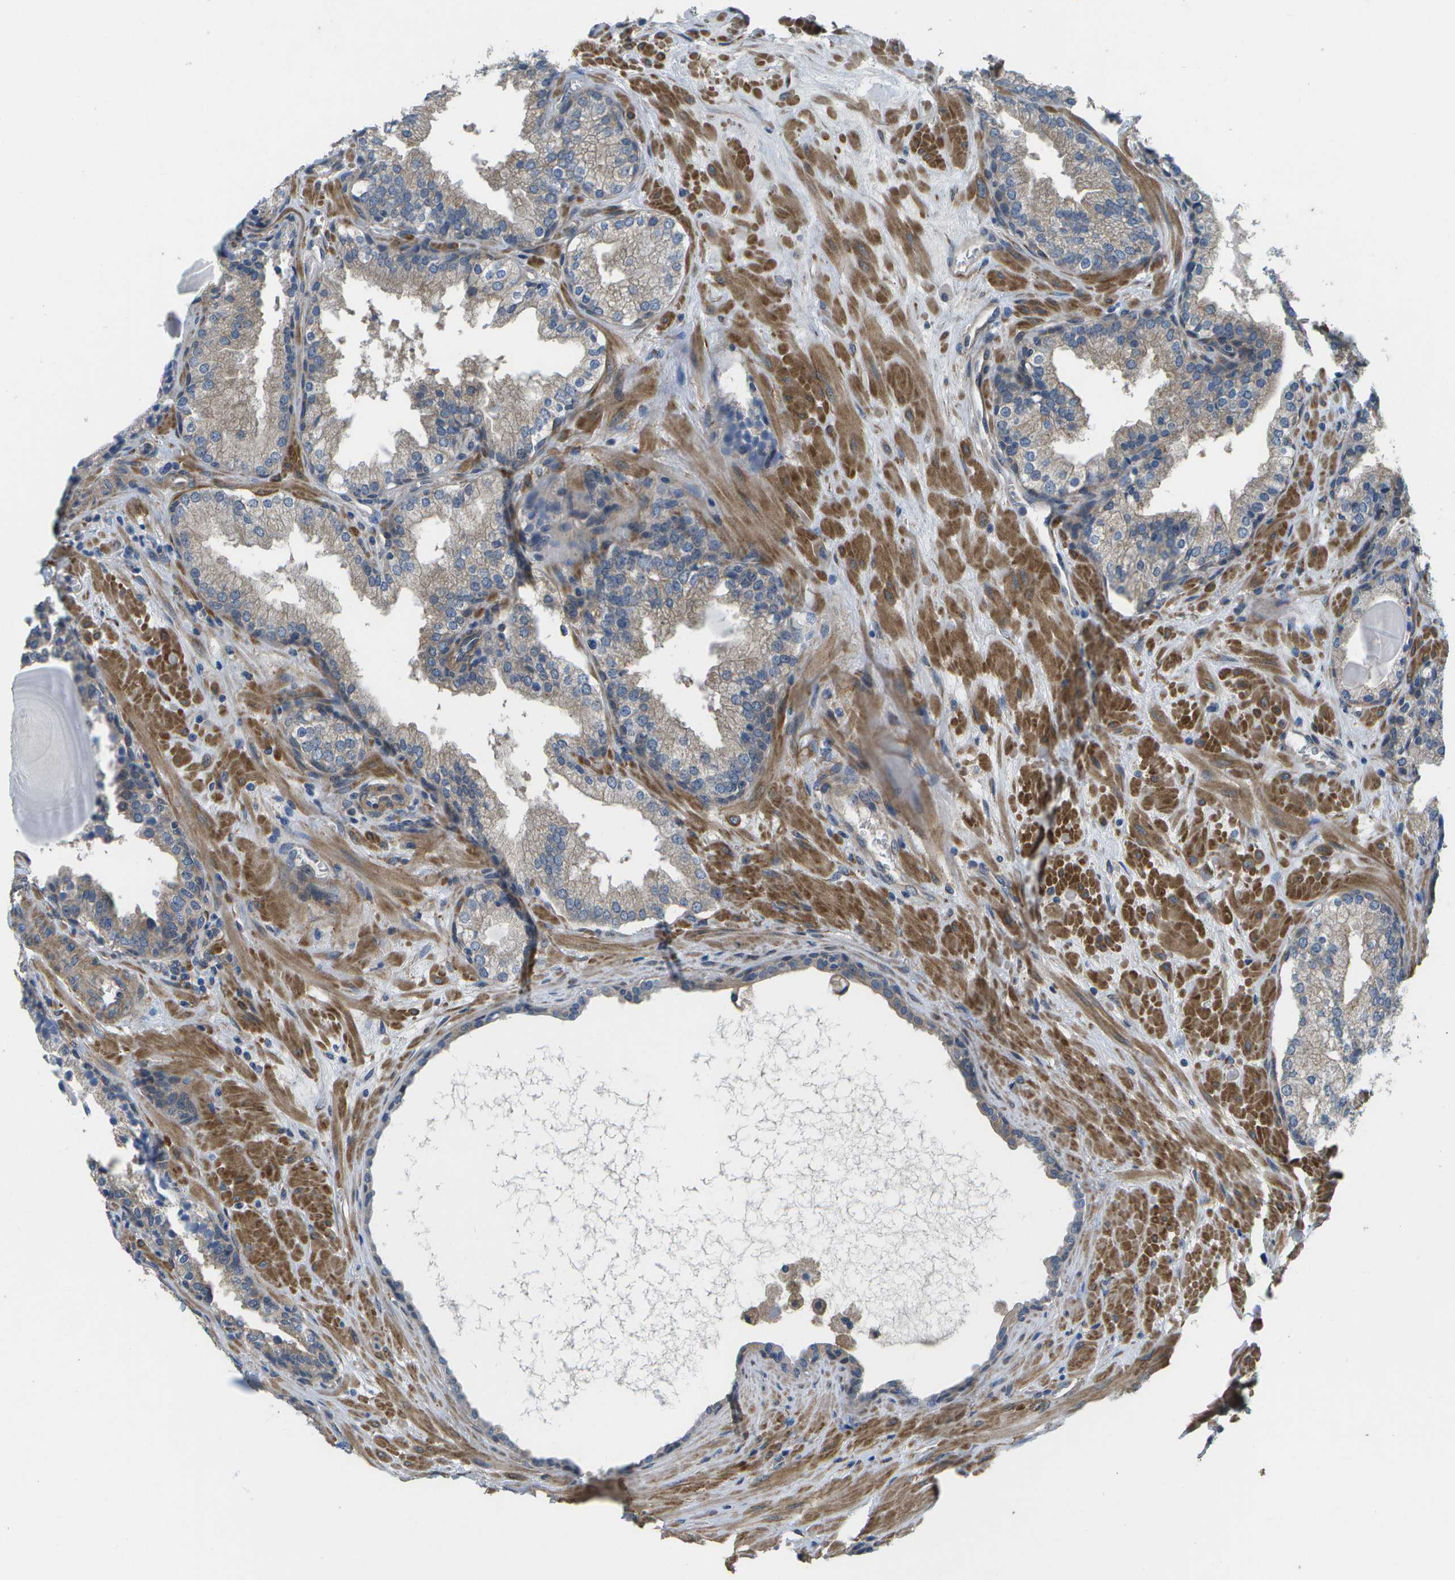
{"staining": {"intensity": "weak", "quantity": "<25%", "location": "cytoplasmic/membranous"}, "tissue": "prostate", "cell_type": "Glandular cells", "image_type": "normal", "snomed": [{"axis": "morphology", "description": "Normal tissue, NOS"}, {"axis": "topography", "description": "Prostate"}], "caption": "The photomicrograph displays no significant staining in glandular cells of prostate.", "gene": "P3H1", "patient": {"sex": "male", "age": 51}}